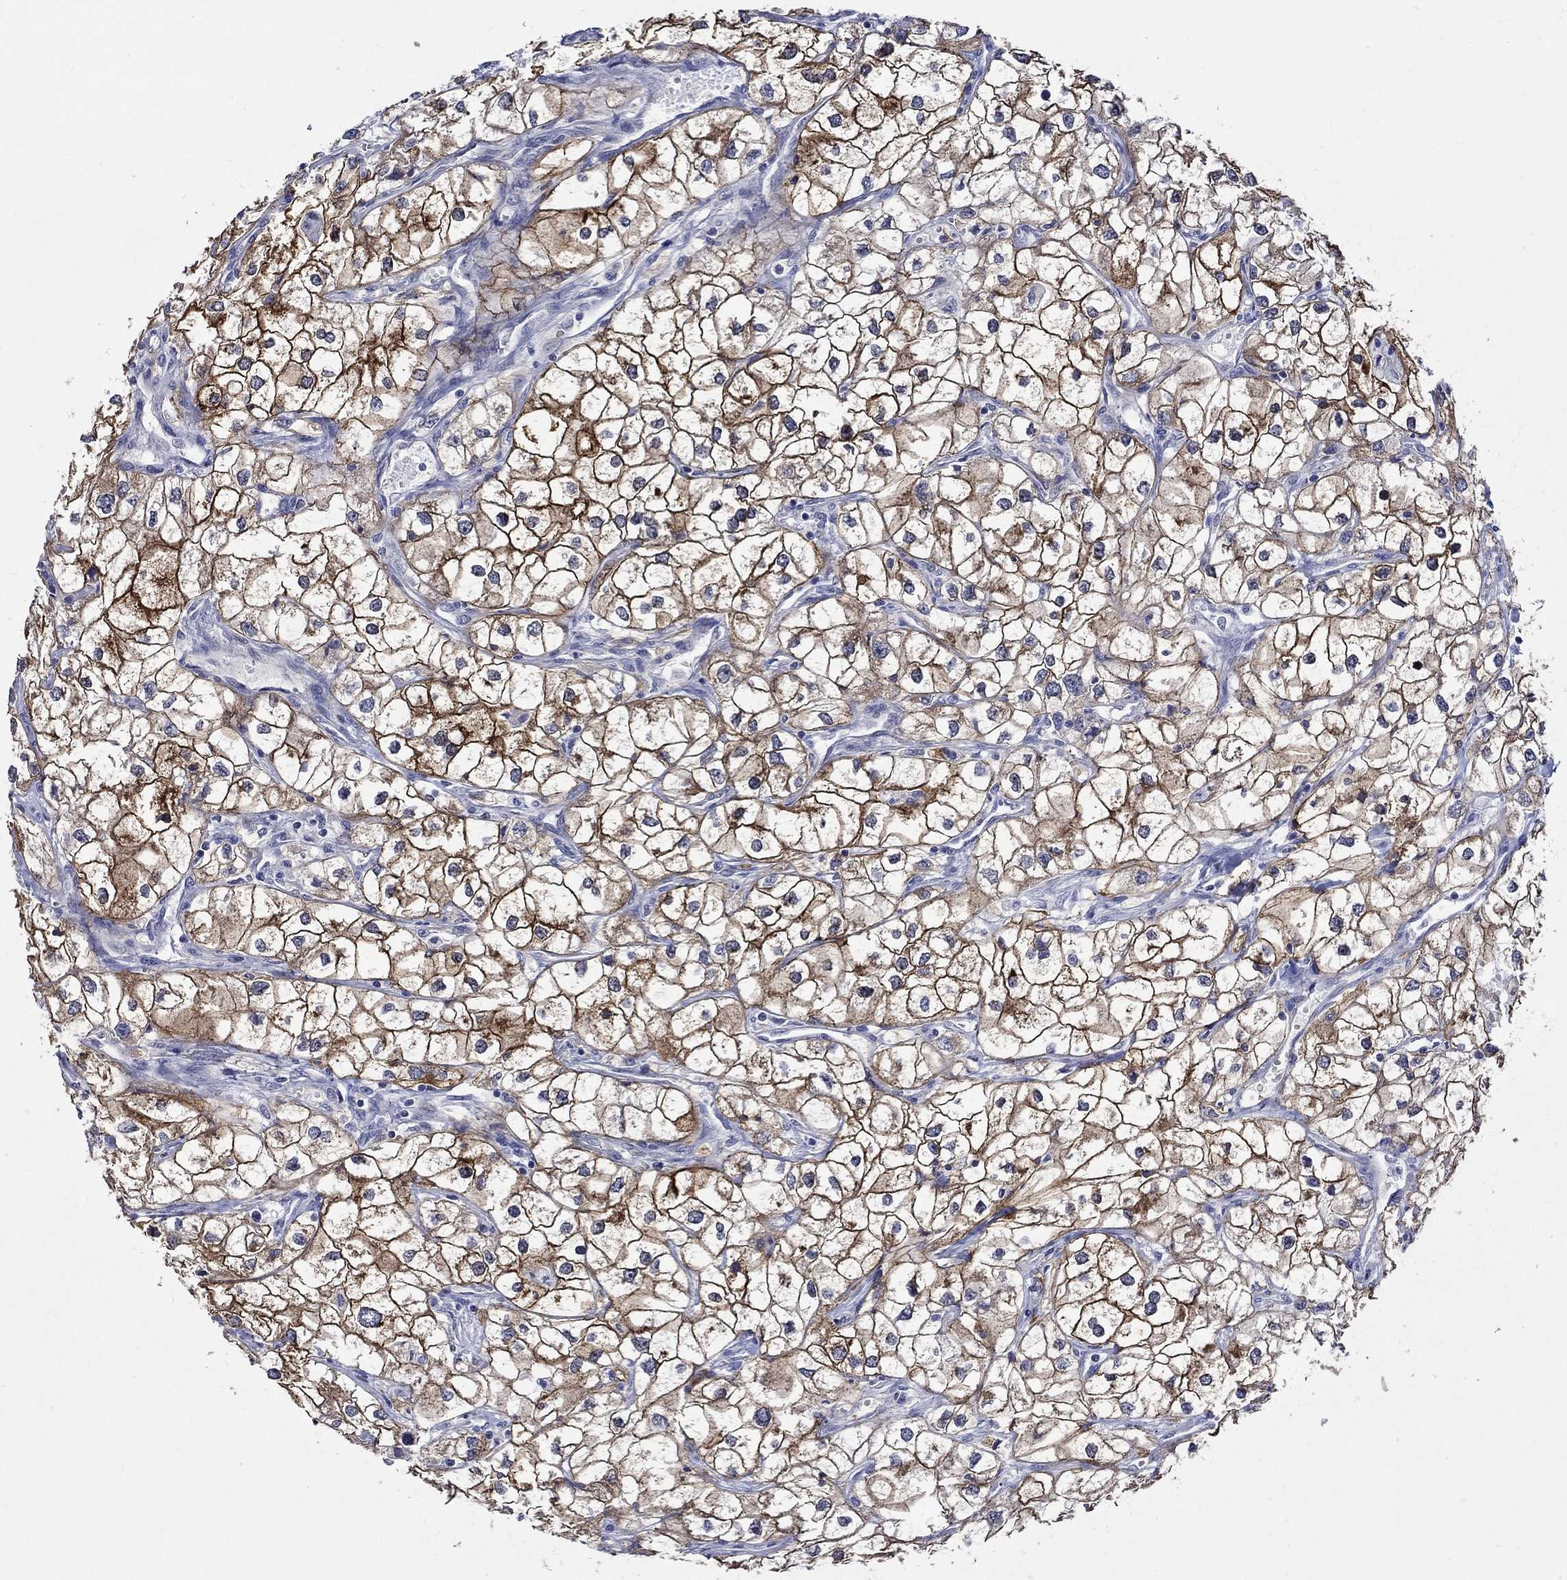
{"staining": {"intensity": "strong", "quantity": "25%-75%", "location": "cytoplasmic/membranous"}, "tissue": "renal cancer", "cell_type": "Tumor cells", "image_type": "cancer", "snomed": [{"axis": "morphology", "description": "Adenocarcinoma, NOS"}, {"axis": "topography", "description": "Kidney"}], "caption": "Protein expression analysis of renal adenocarcinoma exhibits strong cytoplasmic/membranous expression in about 25%-75% of tumor cells. (DAB (3,3'-diaminobenzidine) IHC with brightfield microscopy, high magnification).", "gene": "CRYAB", "patient": {"sex": "male", "age": 59}}